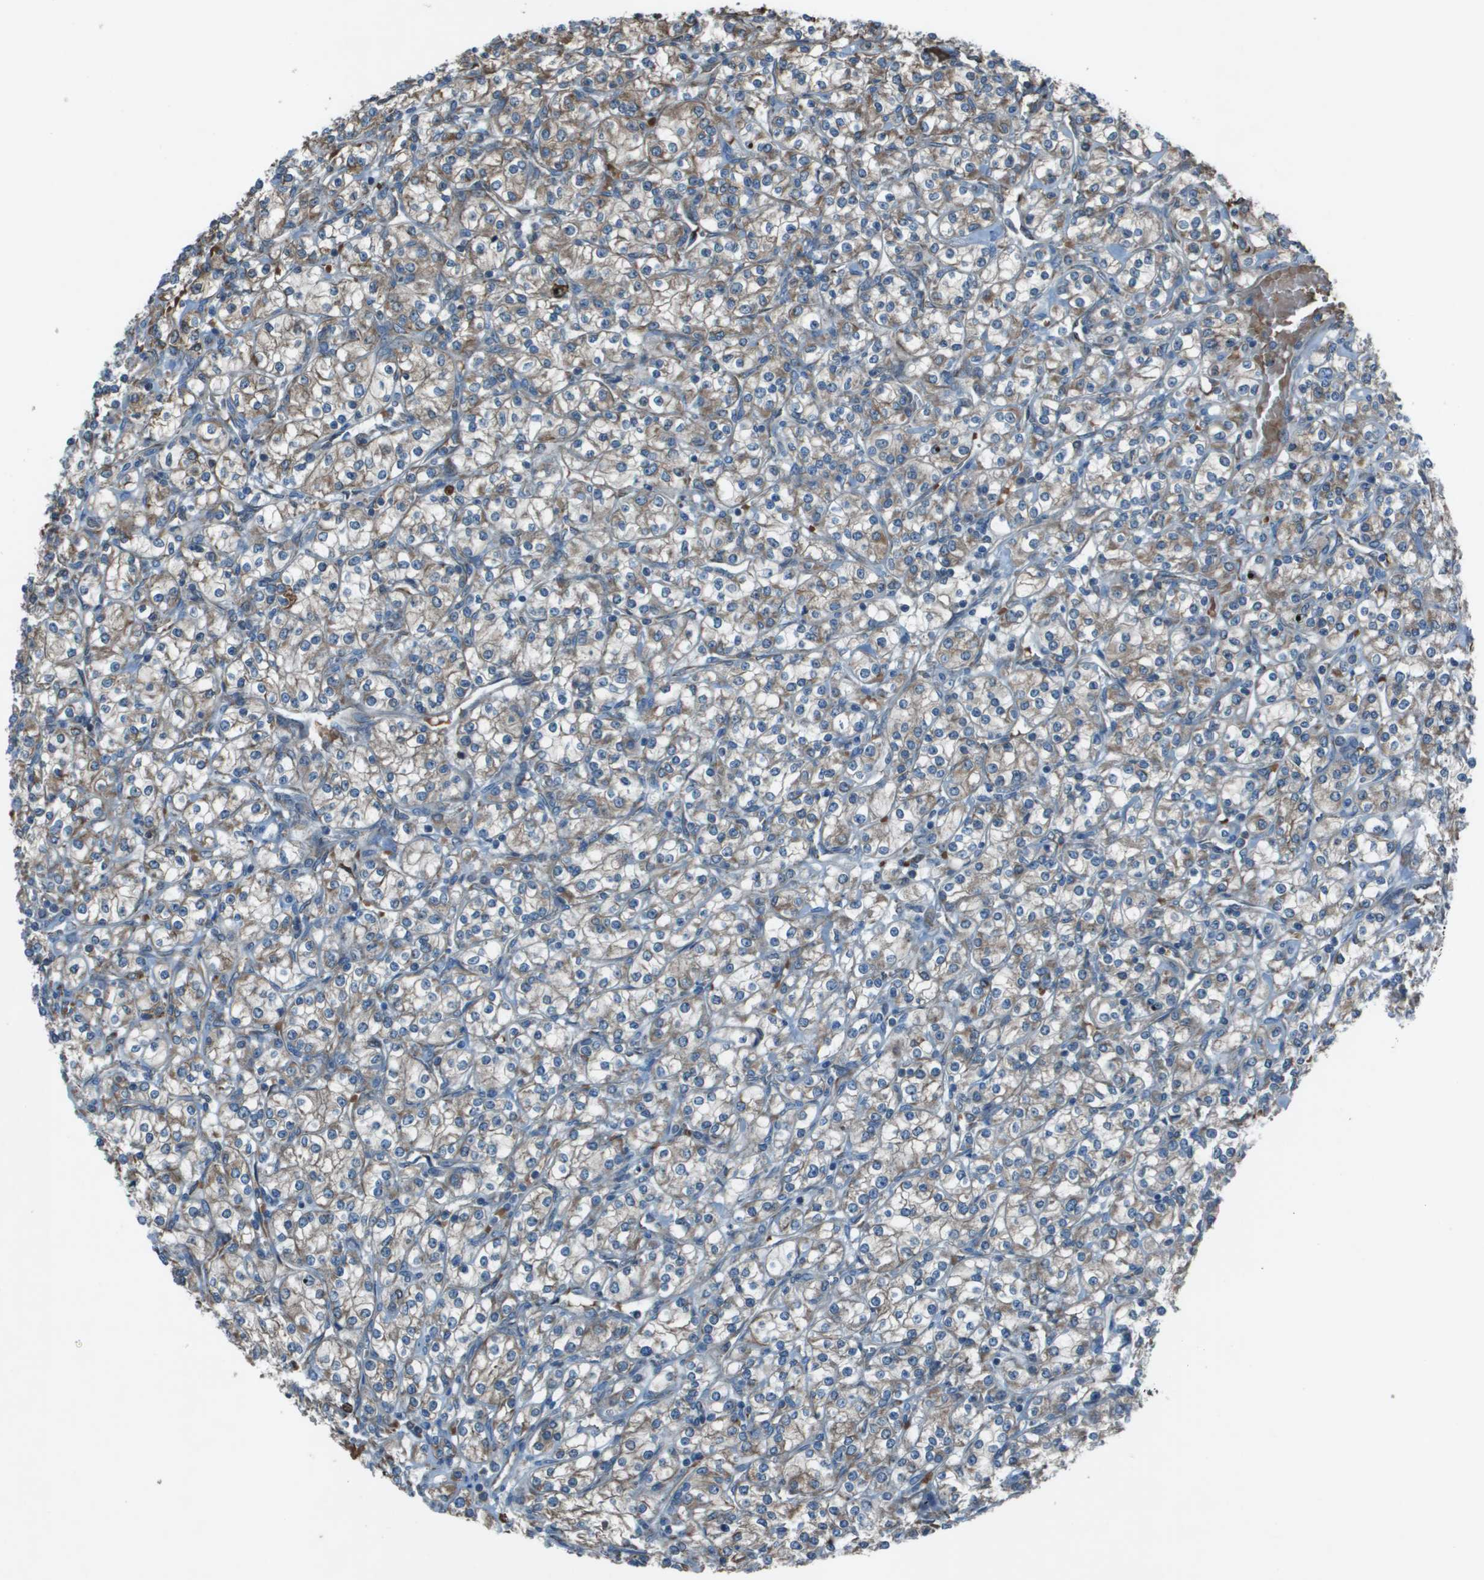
{"staining": {"intensity": "moderate", "quantity": "<25%", "location": "cytoplasmic/membranous"}, "tissue": "renal cancer", "cell_type": "Tumor cells", "image_type": "cancer", "snomed": [{"axis": "morphology", "description": "Adenocarcinoma, NOS"}, {"axis": "topography", "description": "Kidney"}], "caption": "Immunohistochemistry image of neoplastic tissue: renal cancer (adenocarcinoma) stained using immunohistochemistry reveals low levels of moderate protein expression localized specifically in the cytoplasmic/membranous of tumor cells, appearing as a cytoplasmic/membranous brown color.", "gene": "UTS2", "patient": {"sex": "male", "age": 77}}